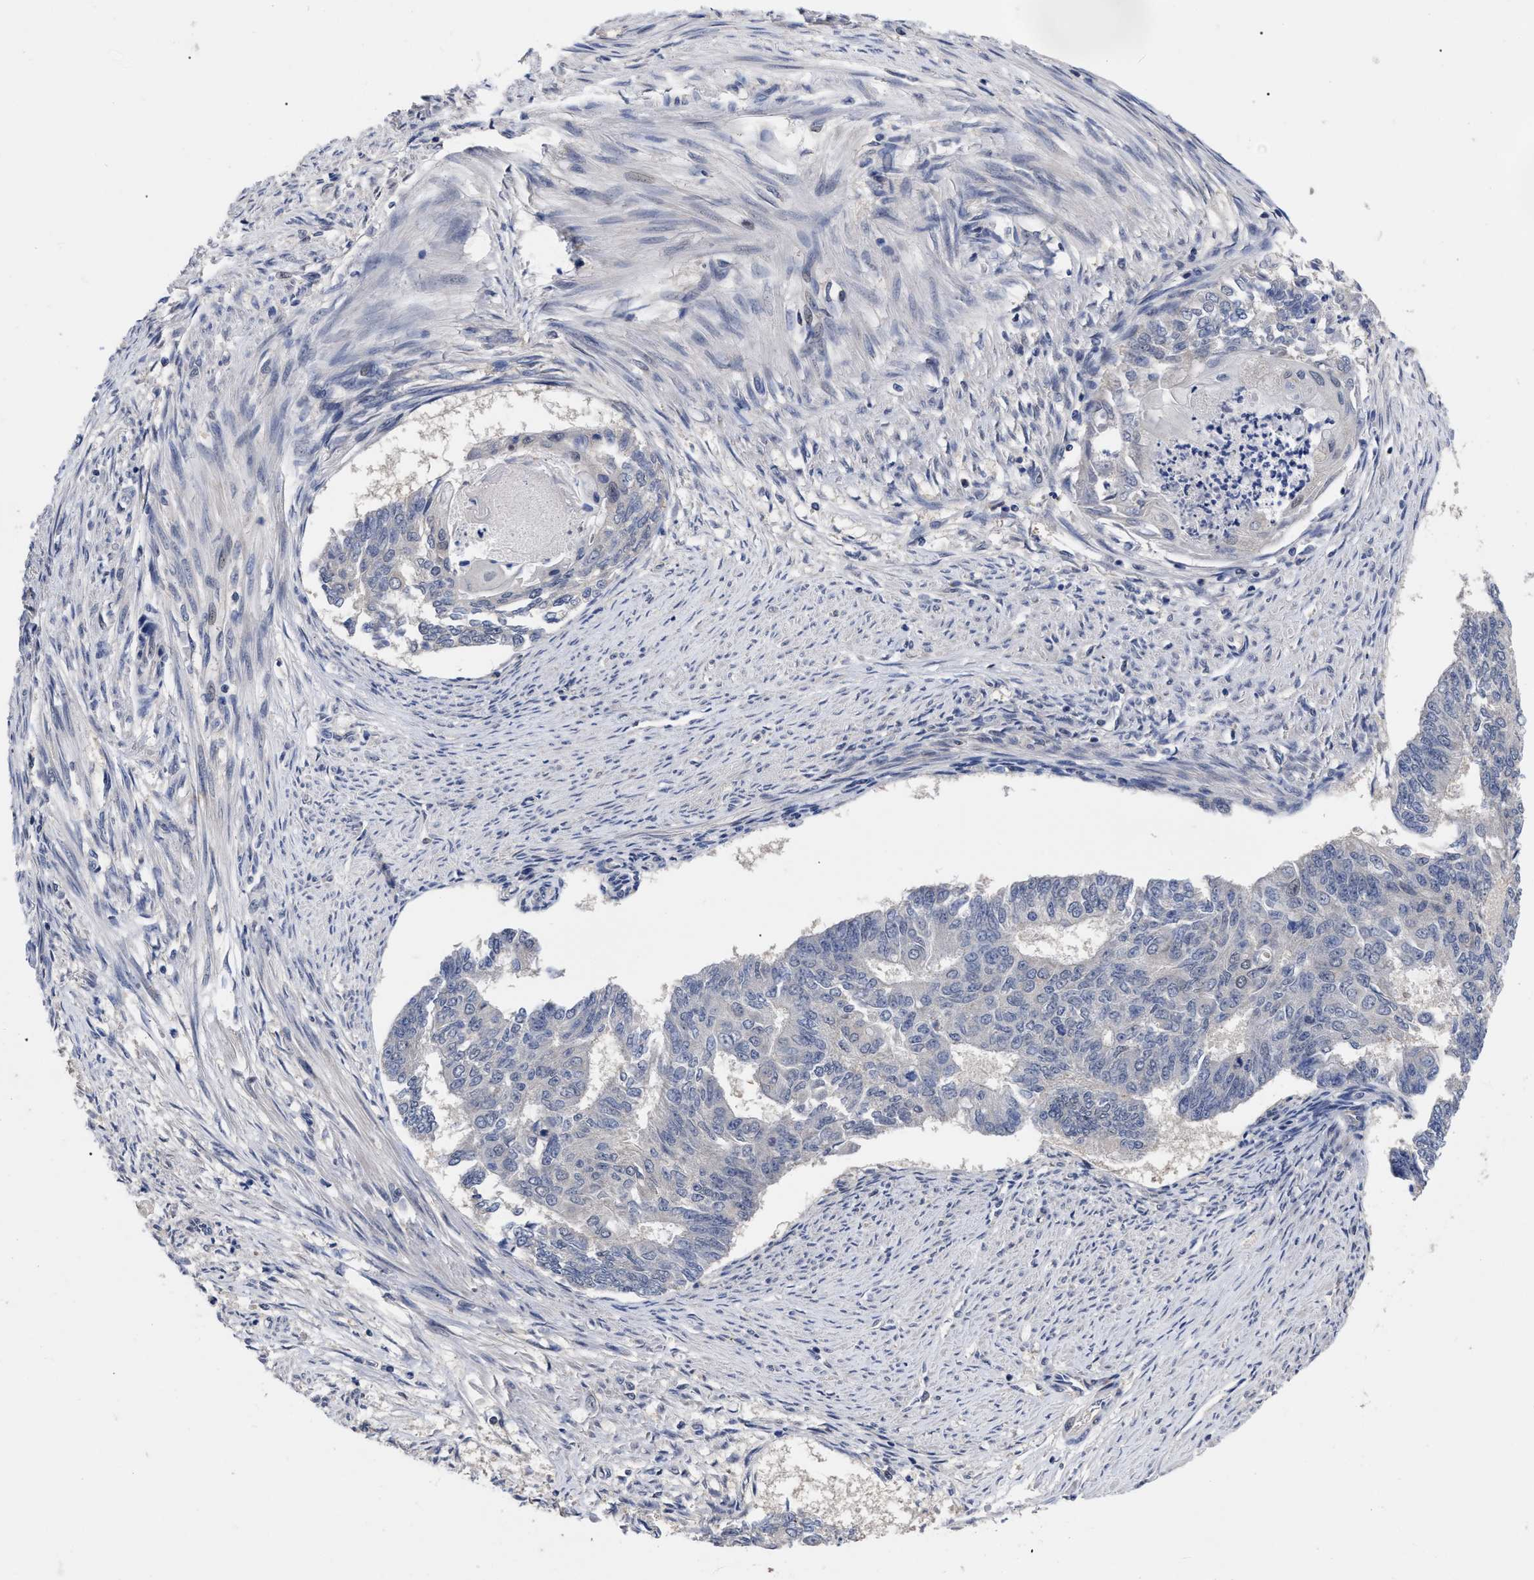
{"staining": {"intensity": "negative", "quantity": "none", "location": "none"}, "tissue": "endometrial cancer", "cell_type": "Tumor cells", "image_type": "cancer", "snomed": [{"axis": "morphology", "description": "Adenocarcinoma, NOS"}, {"axis": "topography", "description": "Endometrium"}], "caption": "Tumor cells are negative for protein expression in human endometrial cancer (adenocarcinoma). (DAB (3,3'-diaminobenzidine) immunohistochemistry (IHC) with hematoxylin counter stain).", "gene": "CCN5", "patient": {"sex": "female", "age": 32}}